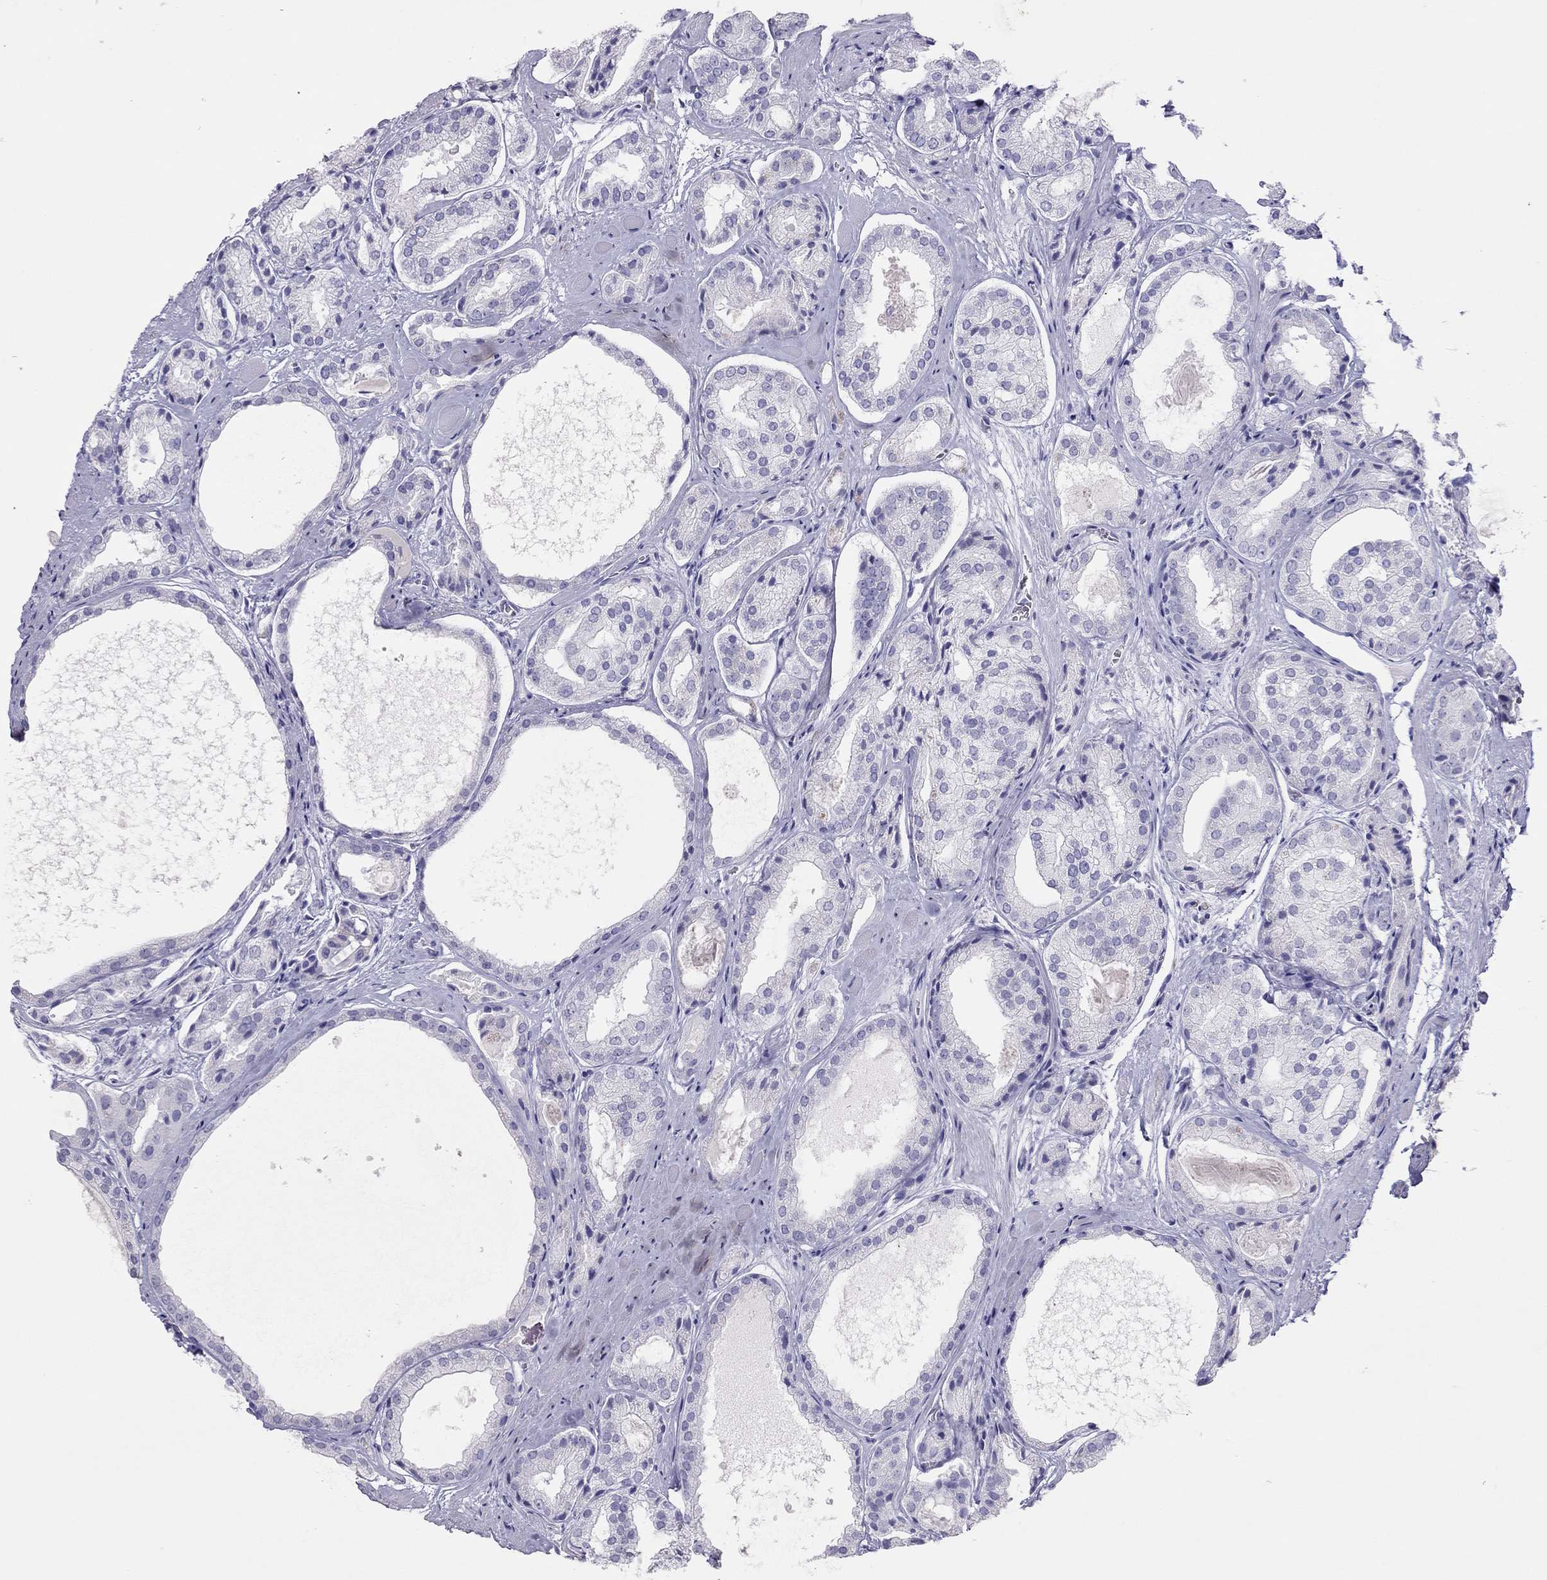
{"staining": {"intensity": "negative", "quantity": "none", "location": "none"}, "tissue": "prostate cancer", "cell_type": "Tumor cells", "image_type": "cancer", "snomed": [{"axis": "morphology", "description": "Adenocarcinoma, Low grade"}, {"axis": "topography", "description": "Prostate"}], "caption": "An immunohistochemistry (IHC) photomicrograph of adenocarcinoma (low-grade) (prostate) is shown. There is no staining in tumor cells of adenocarcinoma (low-grade) (prostate). (IHC, brightfield microscopy, high magnification).", "gene": "TSHB", "patient": {"sex": "male", "age": 69}}